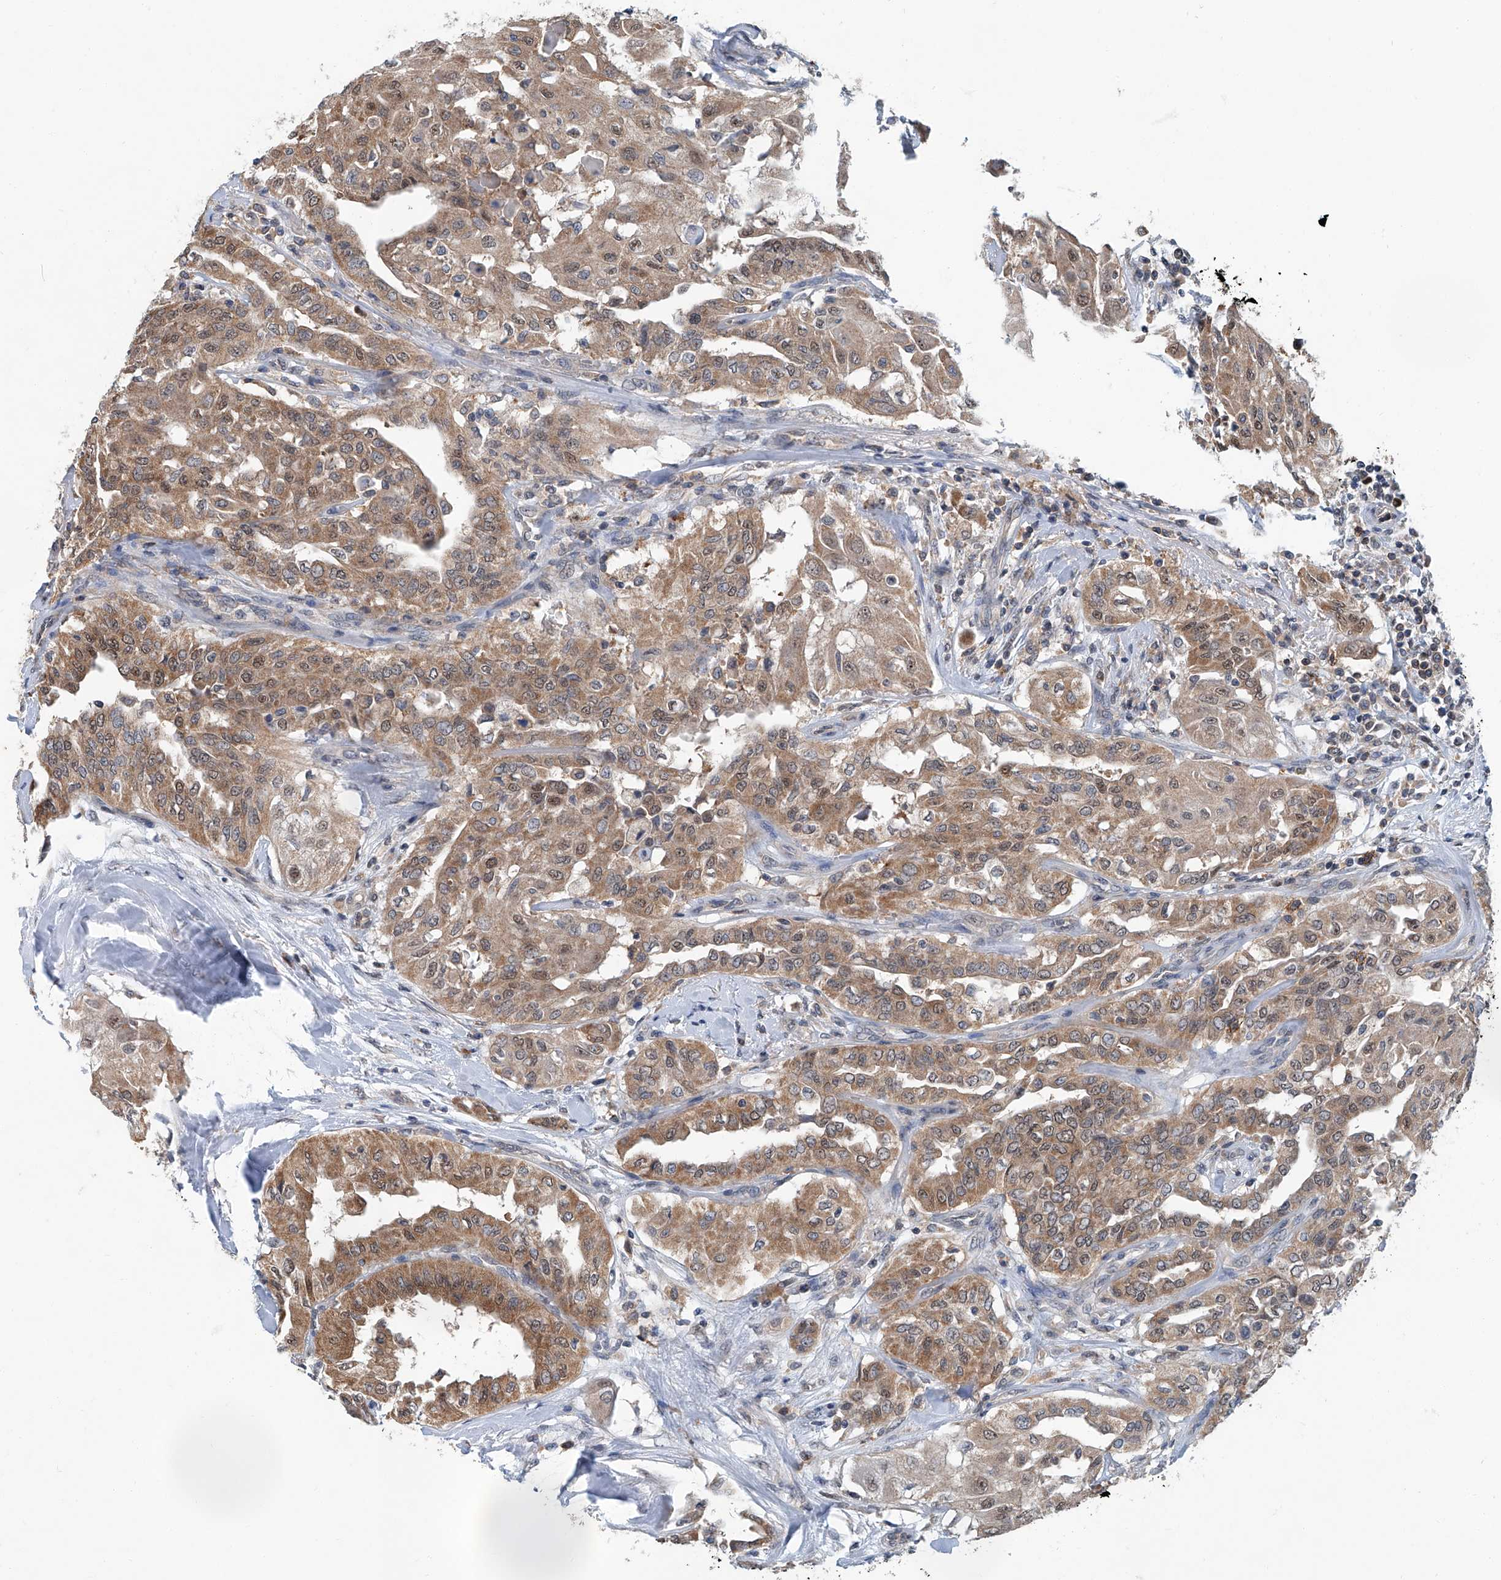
{"staining": {"intensity": "moderate", "quantity": ">75%", "location": "cytoplasmic/membranous"}, "tissue": "thyroid cancer", "cell_type": "Tumor cells", "image_type": "cancer", "snomed": [{"axis": "morphology", "description": "Papillary adenocarcinoma, NOS"}, {"axis": "topography", "description": "Thyroid gland"}], "caption": "DAB immunohistochemical staining of thyroid cancer reveals moderate cytoplasmic/membranous protein expression in approximately >75% of tumor cells. (DAB (3,3'-diaminobenzidine) = brown stain, brightfield microscopy at high magnification).", "gene": "CLK1", "patient": {"sex": "female", "age": 59}}